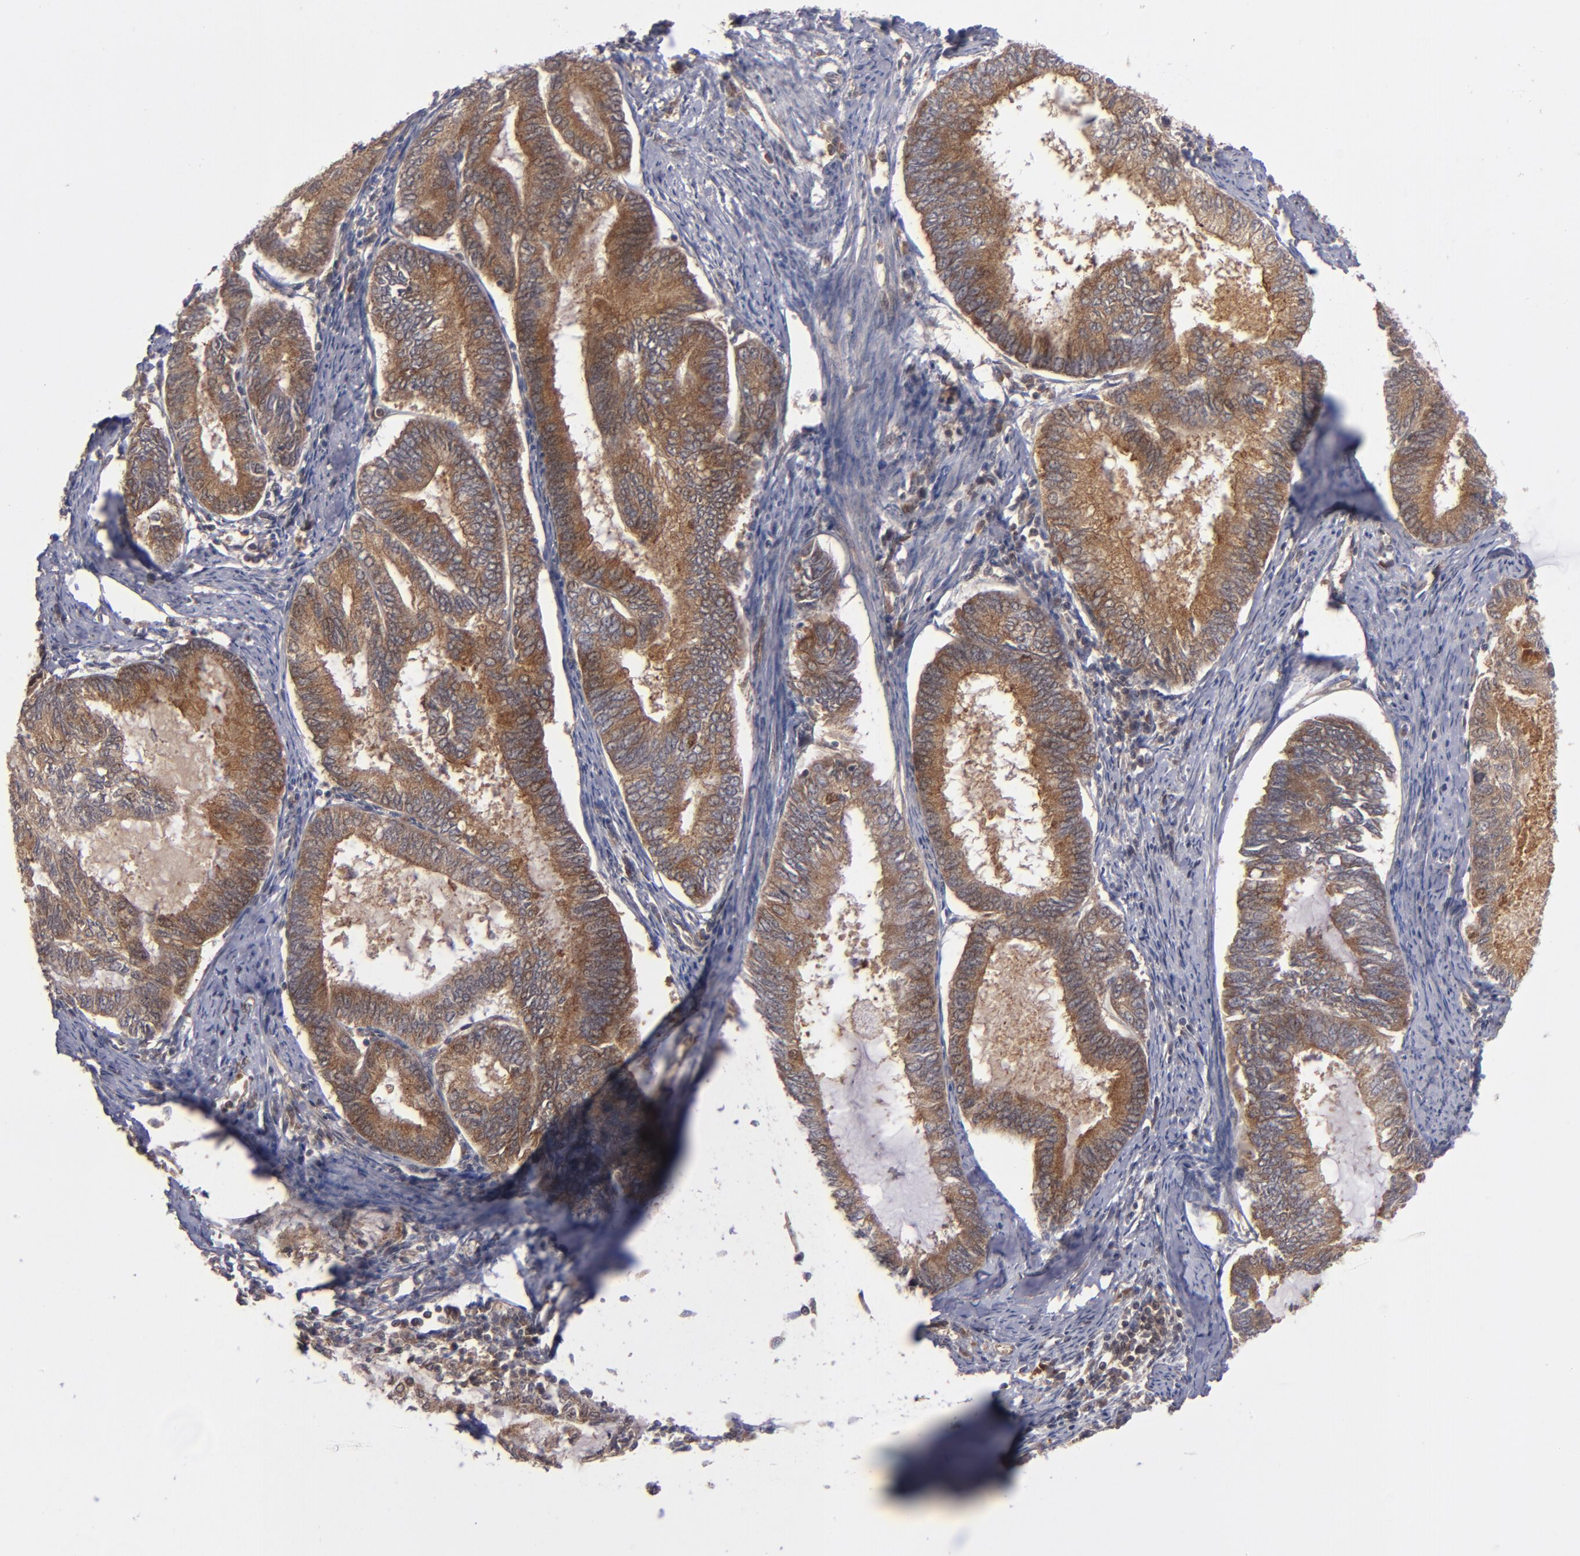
{"staining": {"intensity": "strong", "quantity": ">75%", "location": "cytoplasmic/membranous"}, "tissue": "endometrial cancer", "cell_type": "Tumor cells", "image_type": "cancer", "snomed": [{"axis": "morphology", "description": "Adenocarcinoma, NOS"}, {"axis": "topography", "description": "Endometrium"}], "caption": "A high amount of strong cytoplasmic/membranous expression is present in approximately >75% of tumor cells in endometrial cancer (adenocarcinoma) tissue. Using DAB (brown) and hematoxylin (blue) stains, captured at high magnification using brightfield microscopy.", "gene": "BDKRB1", "patient": {"sex": "female", "age": 86}}